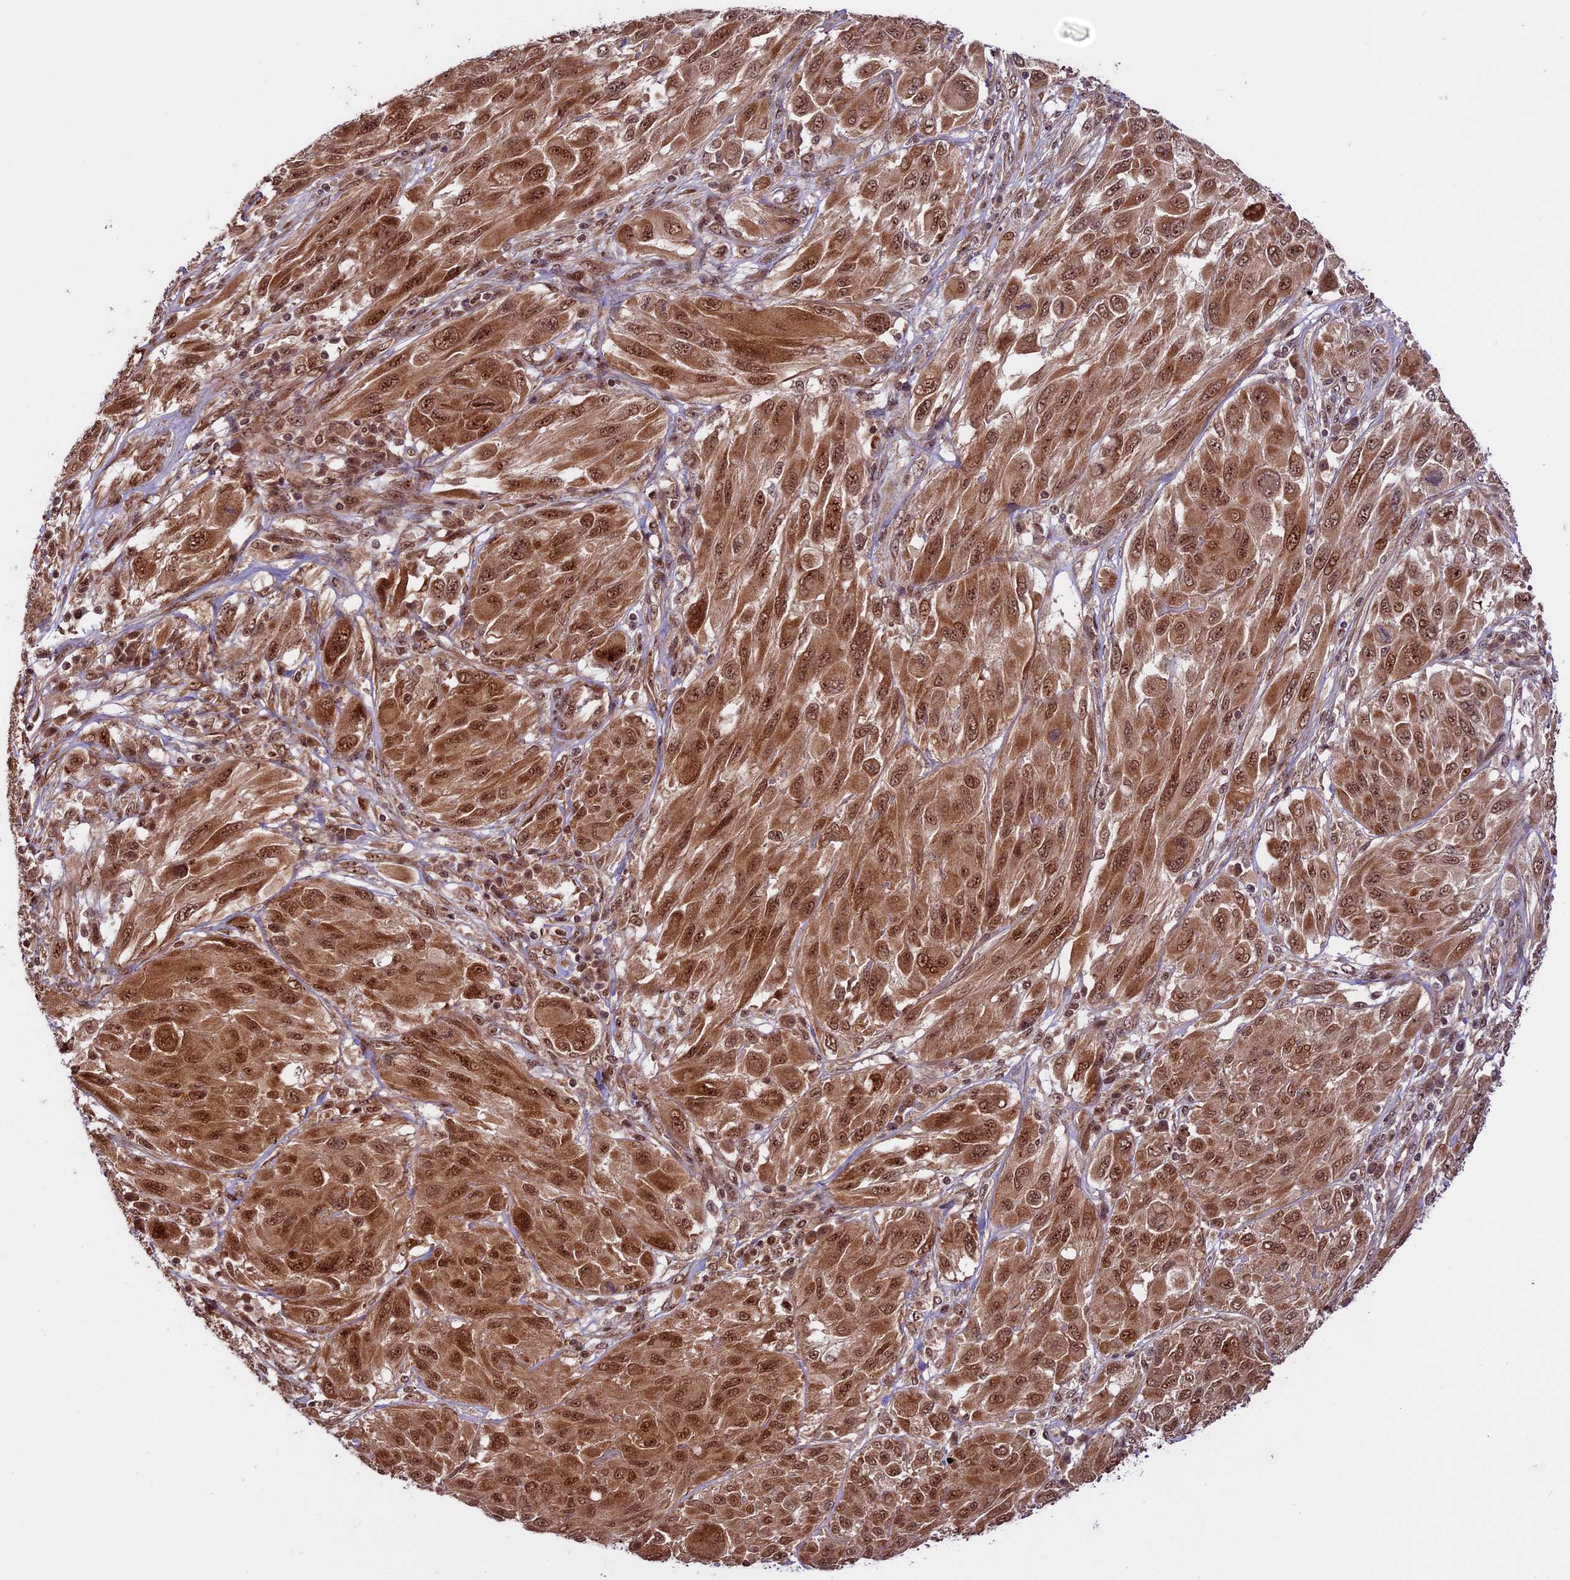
{"staining": {"intensity": "moderate", "quantity": ">75%", "location": "cytoplasmic/membranous,nuclear"}, "tissue": "melanoma", "cell_type": "Tumor cells", "image_type": "cancer", "snomed": [{"axis": "morphology", "description": "Malignant melanoma, NOS"}, {"axis": "topography", "description": "Skin"}], "caption": "Protein staining displays moderate cytoplasmic/membranous and nuclear expression in about >75% of tumor cells in melanoma.", "gene": "DHX38", "patient": {"sex": "female", "age": 91}}